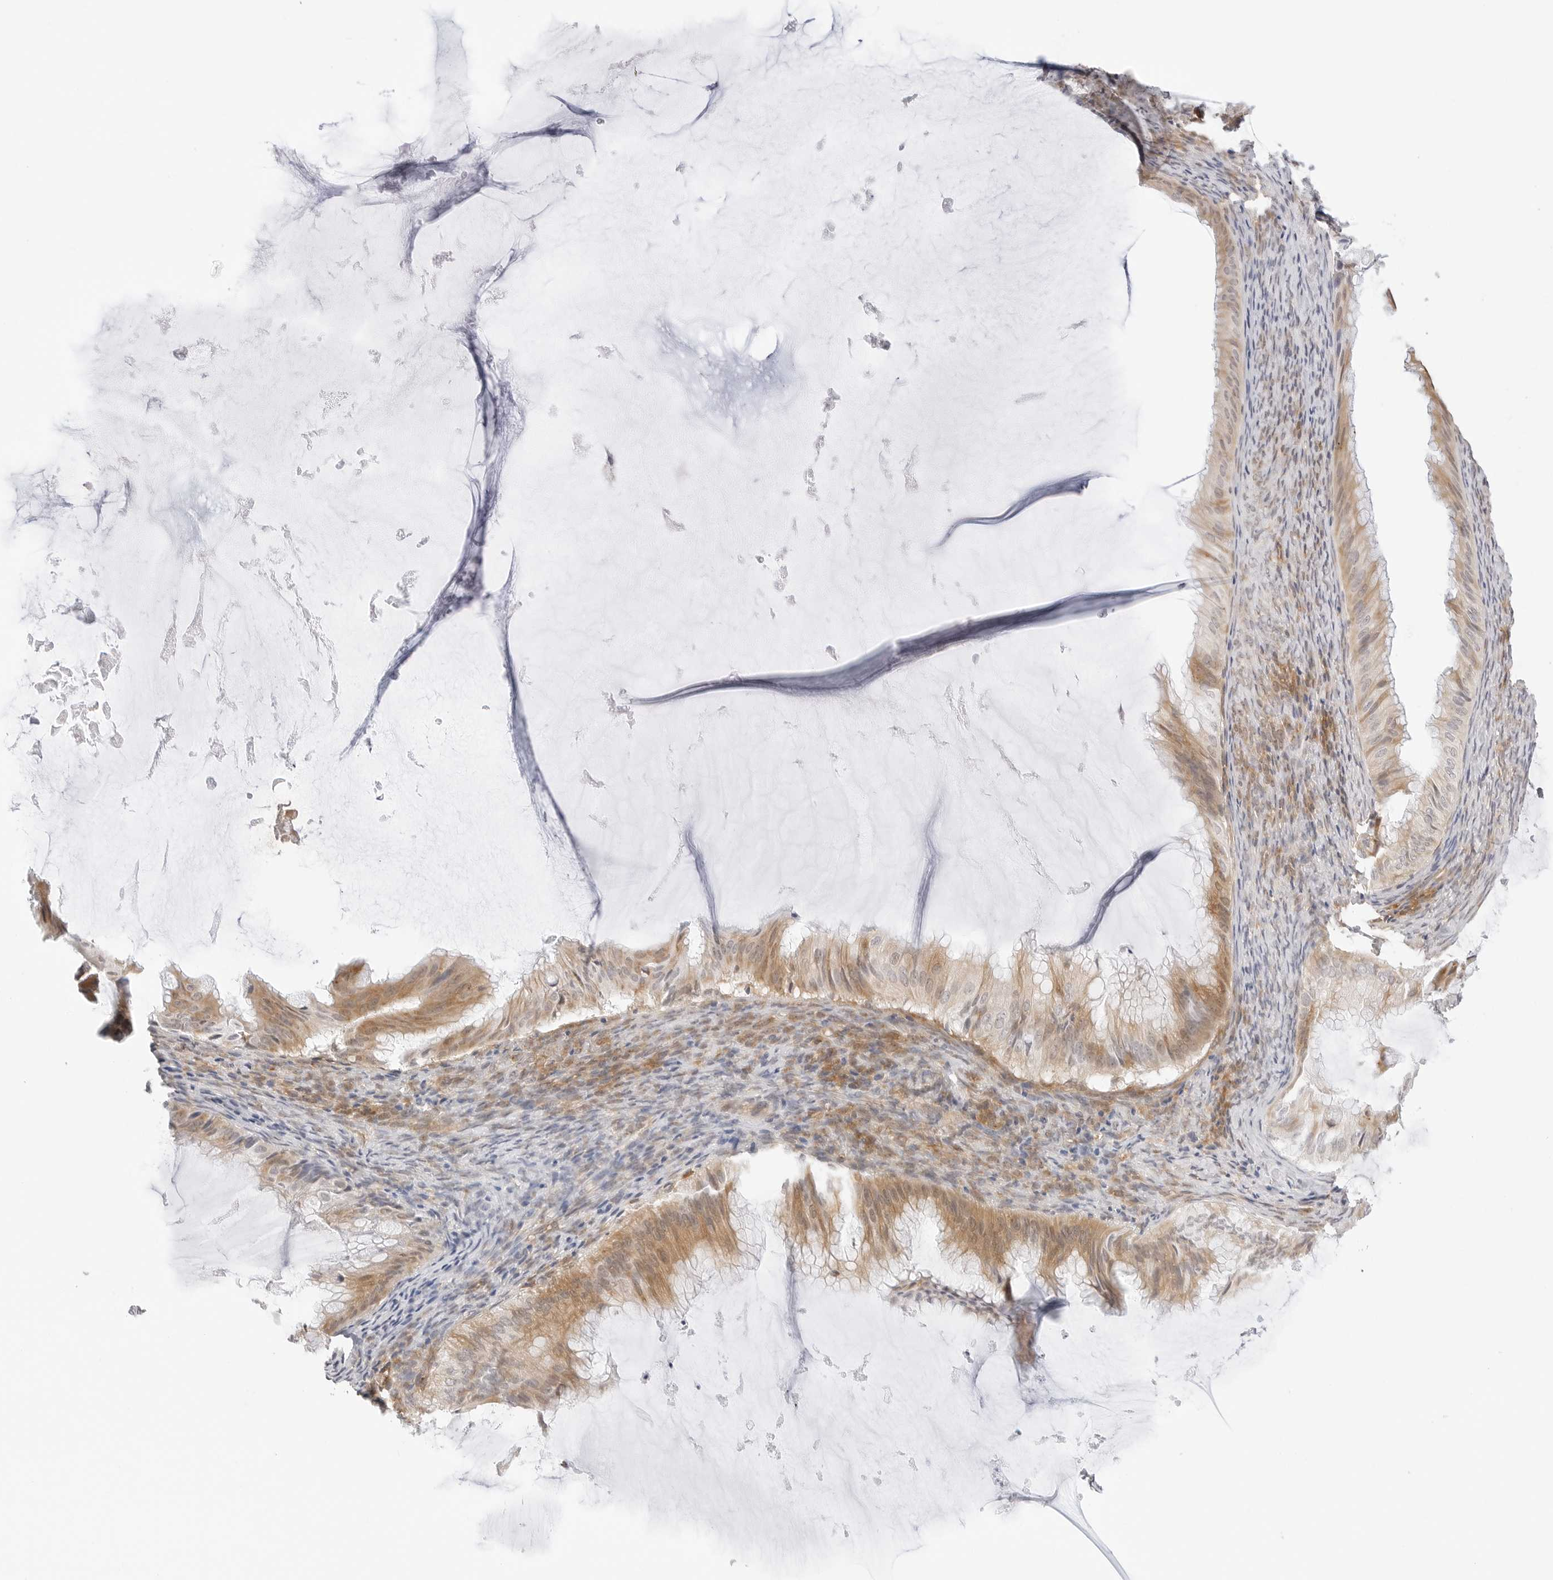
{"staining": {"intensity": "moderate", "quantity": ">75%", "location": "cytoplasmic/membranous"}, "tissue": "ovarian cancer", "cell_type": "Tumor cells", "image_type": "cancer", "snomed": [{"axis": "morphology", "description": "Cystadenocarcinoma, mucinous, NOS"}, {"axis": "topography", "description": "Ovary"}], "caption": "The immunohistochemical stain shows moderate cytoplasmic/membranous expression in tumor cells of mucinous cystadenocarcinoma (ovarian) tissue.", "gene": "TCP1", "patient": {"sex": "female", "age": 61}}